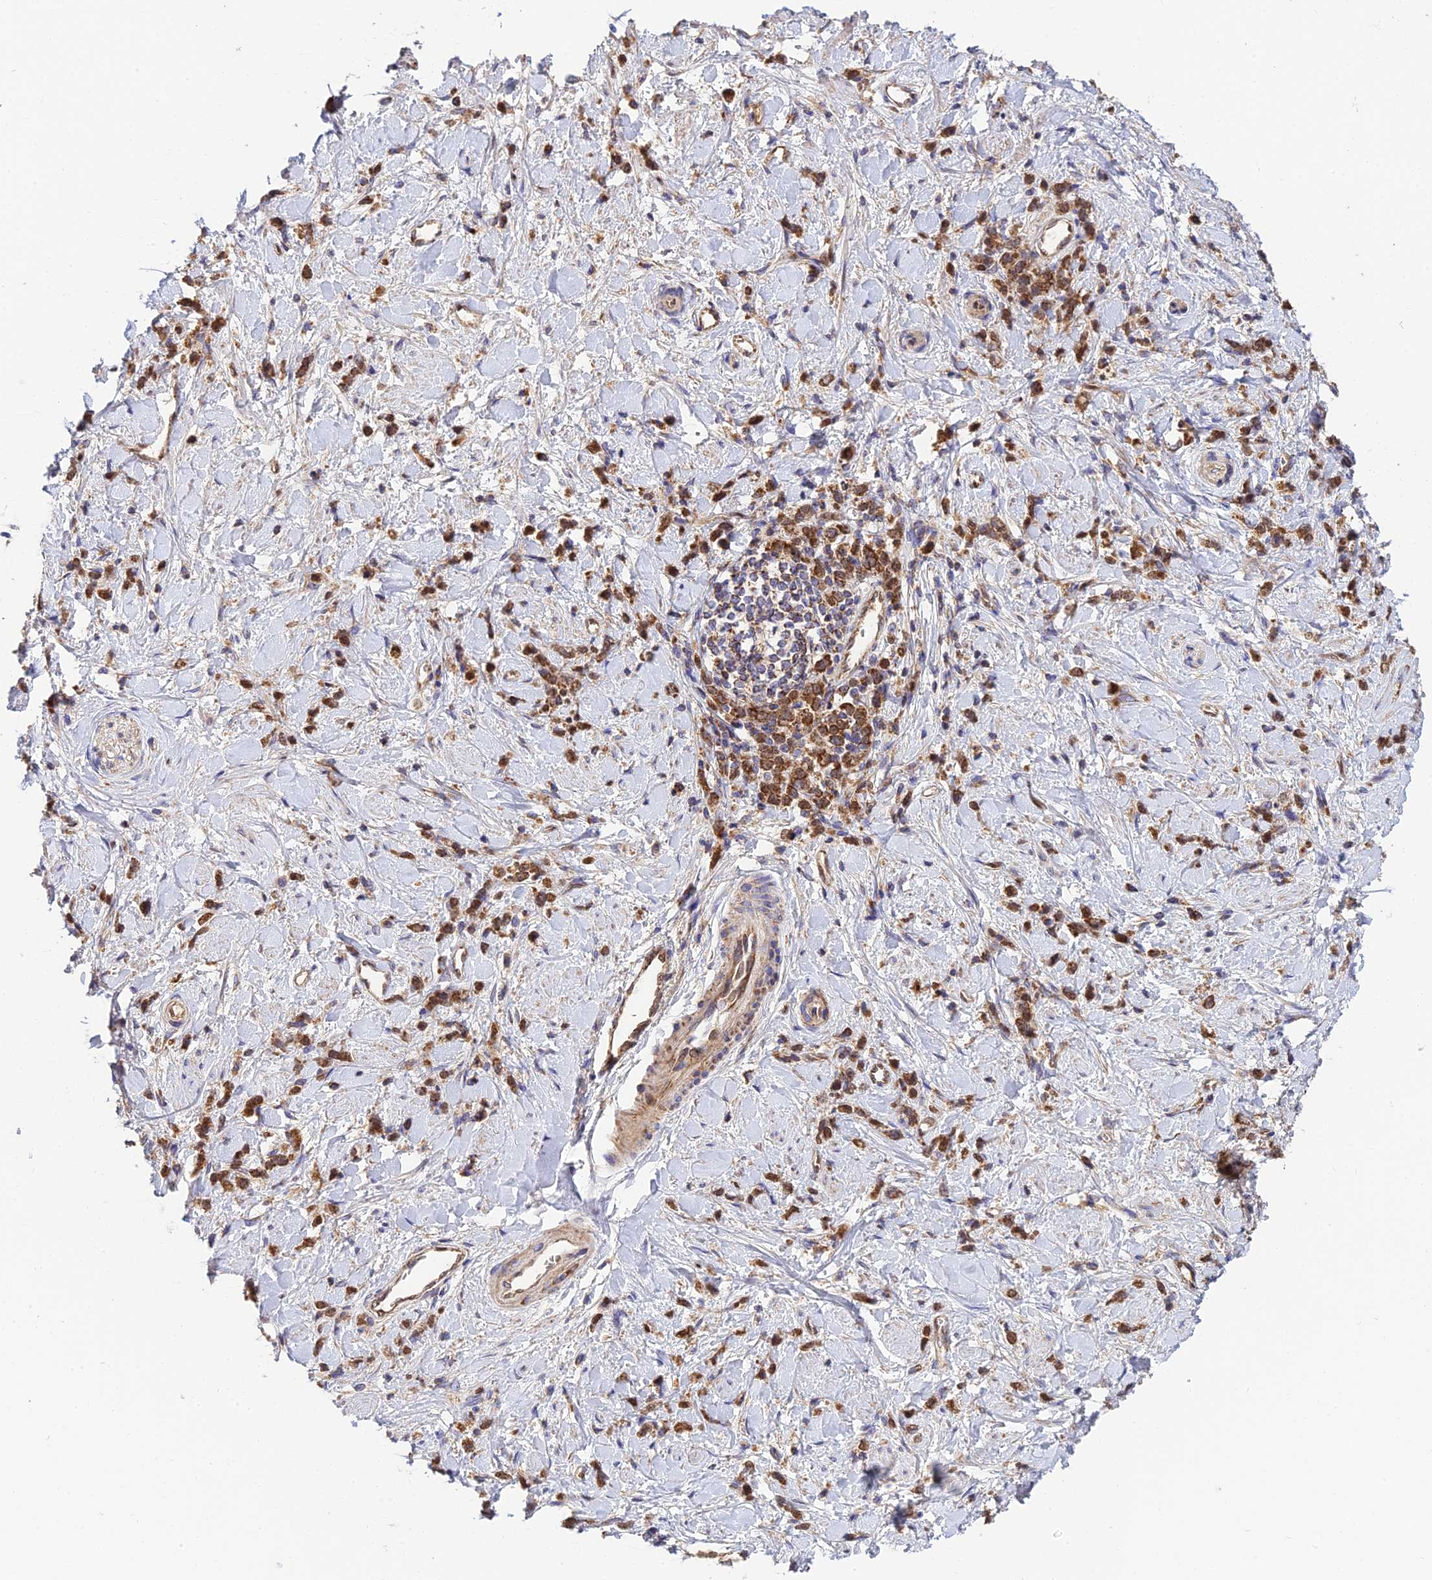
{"staining": {"intensity": "strong", "quantity": ">75%", "location": "cytoplasmic/membranous"}, "tissue": "stomach cancer", "cell_type": "Tumor cells", "image_type": "cancer", "snomed": [{"axis": "morphology", "description": "Adenocarcinoma, NOS"}, {"axis": "topography", "description": "Stomach"}], "caption": "A high-resolution photomicrograph shows immunohistochemistry staining of adenocarcinoma (stomach), which displays strong cytoplasmic/membranous expression in about >75% of tumor cells.", "gene": "PODNL1", "patient": {"sex": "female", "age": 60}}